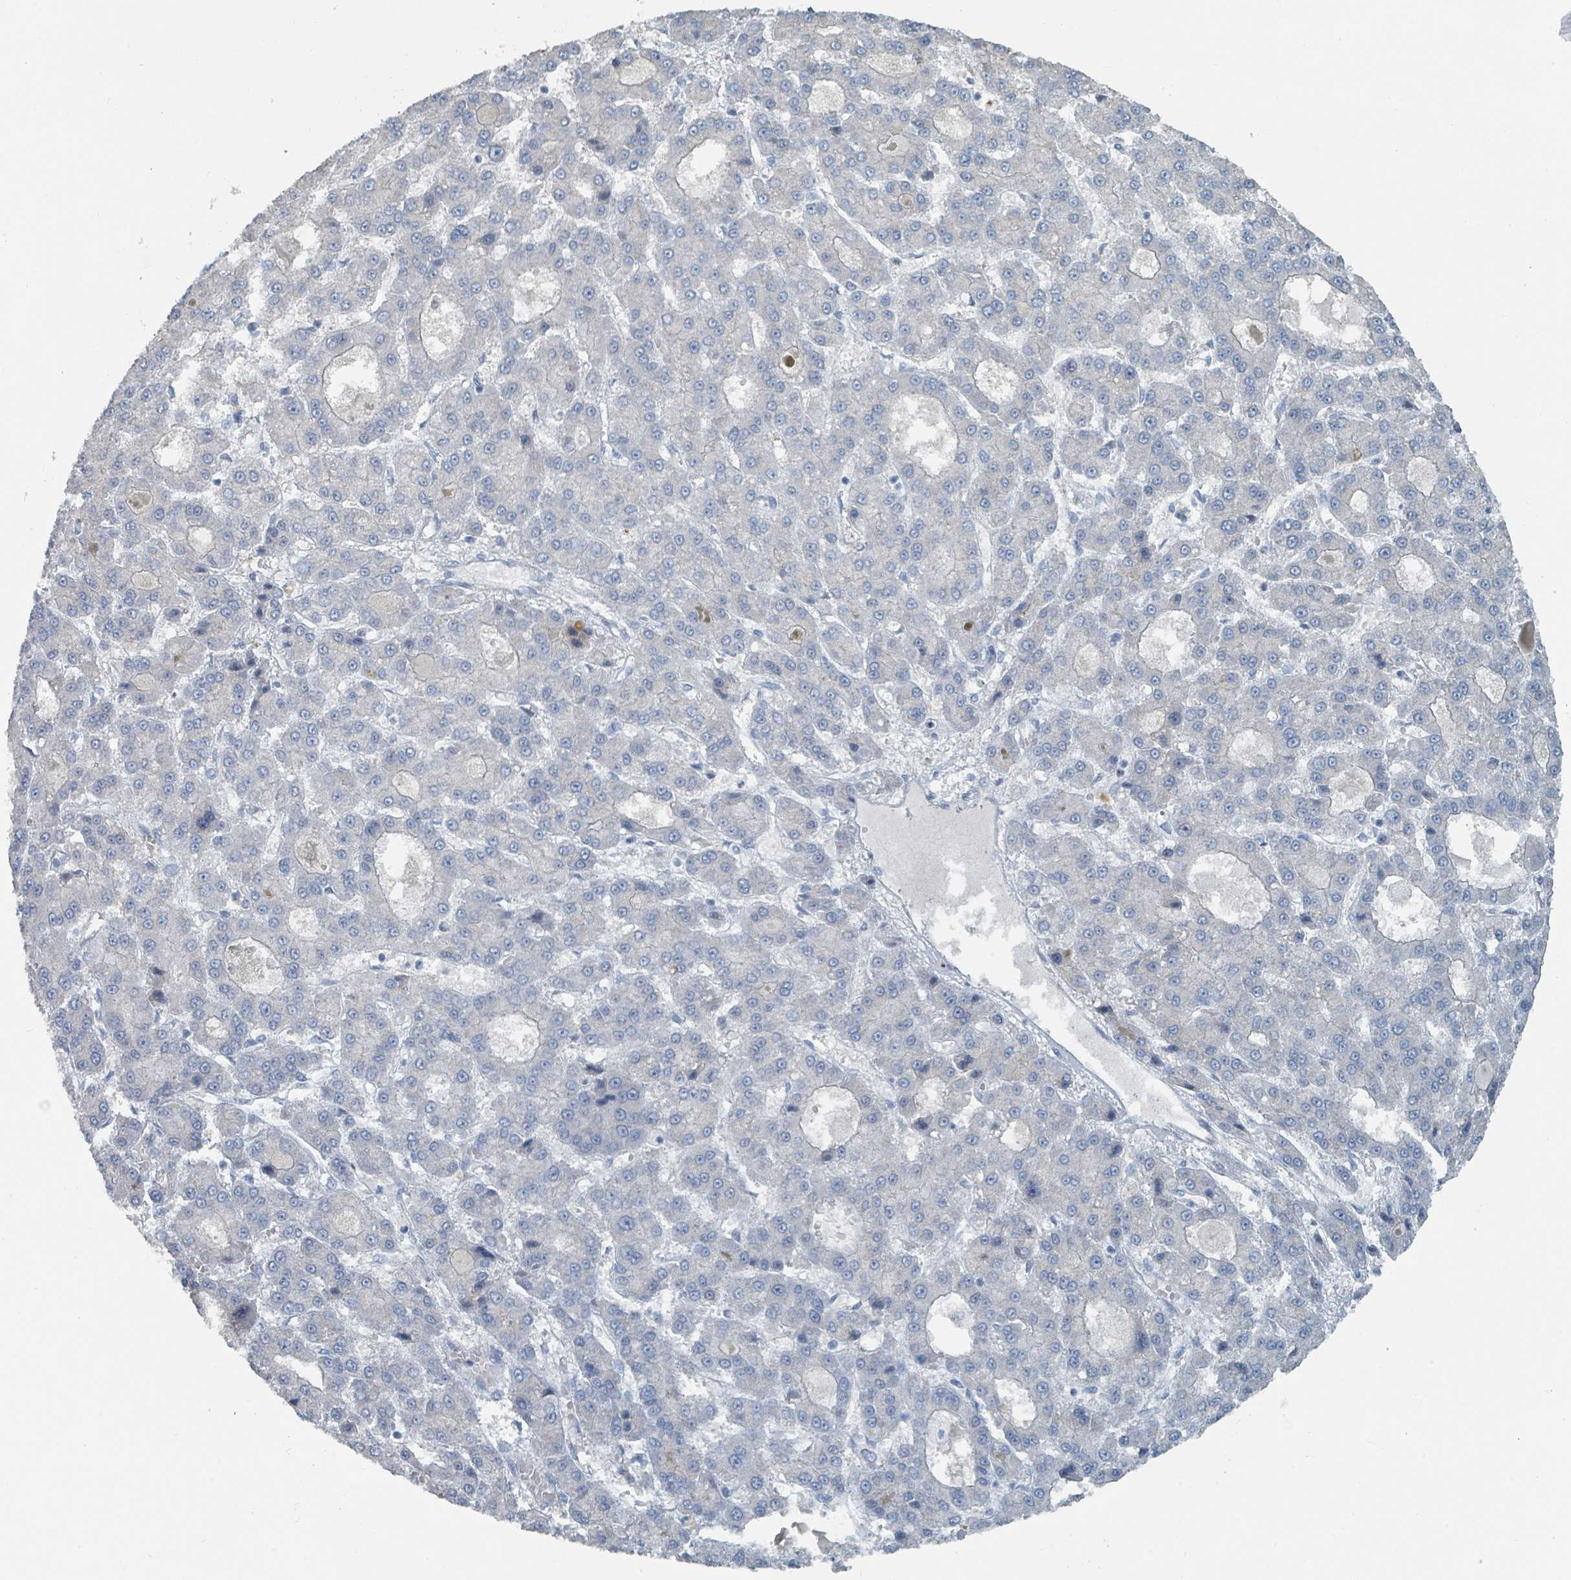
{"staining": {"intensity": "negative", "quantity": "none", "location": "none"}, "tissue": "liver cancer", "cell_type": "Tumor cells", "image_type": "cancer", "snomed": [{"axis": "morphology", "description": "Carcinoma, Hepatocellular, NOS"}, {"axis": "topography", "description": "Liver"}], "caption": "Tumor cells are negative for brown protein staining in liver cancer.", "gene": "RASA4", "patient": {"sex": "male", "age": 70}}